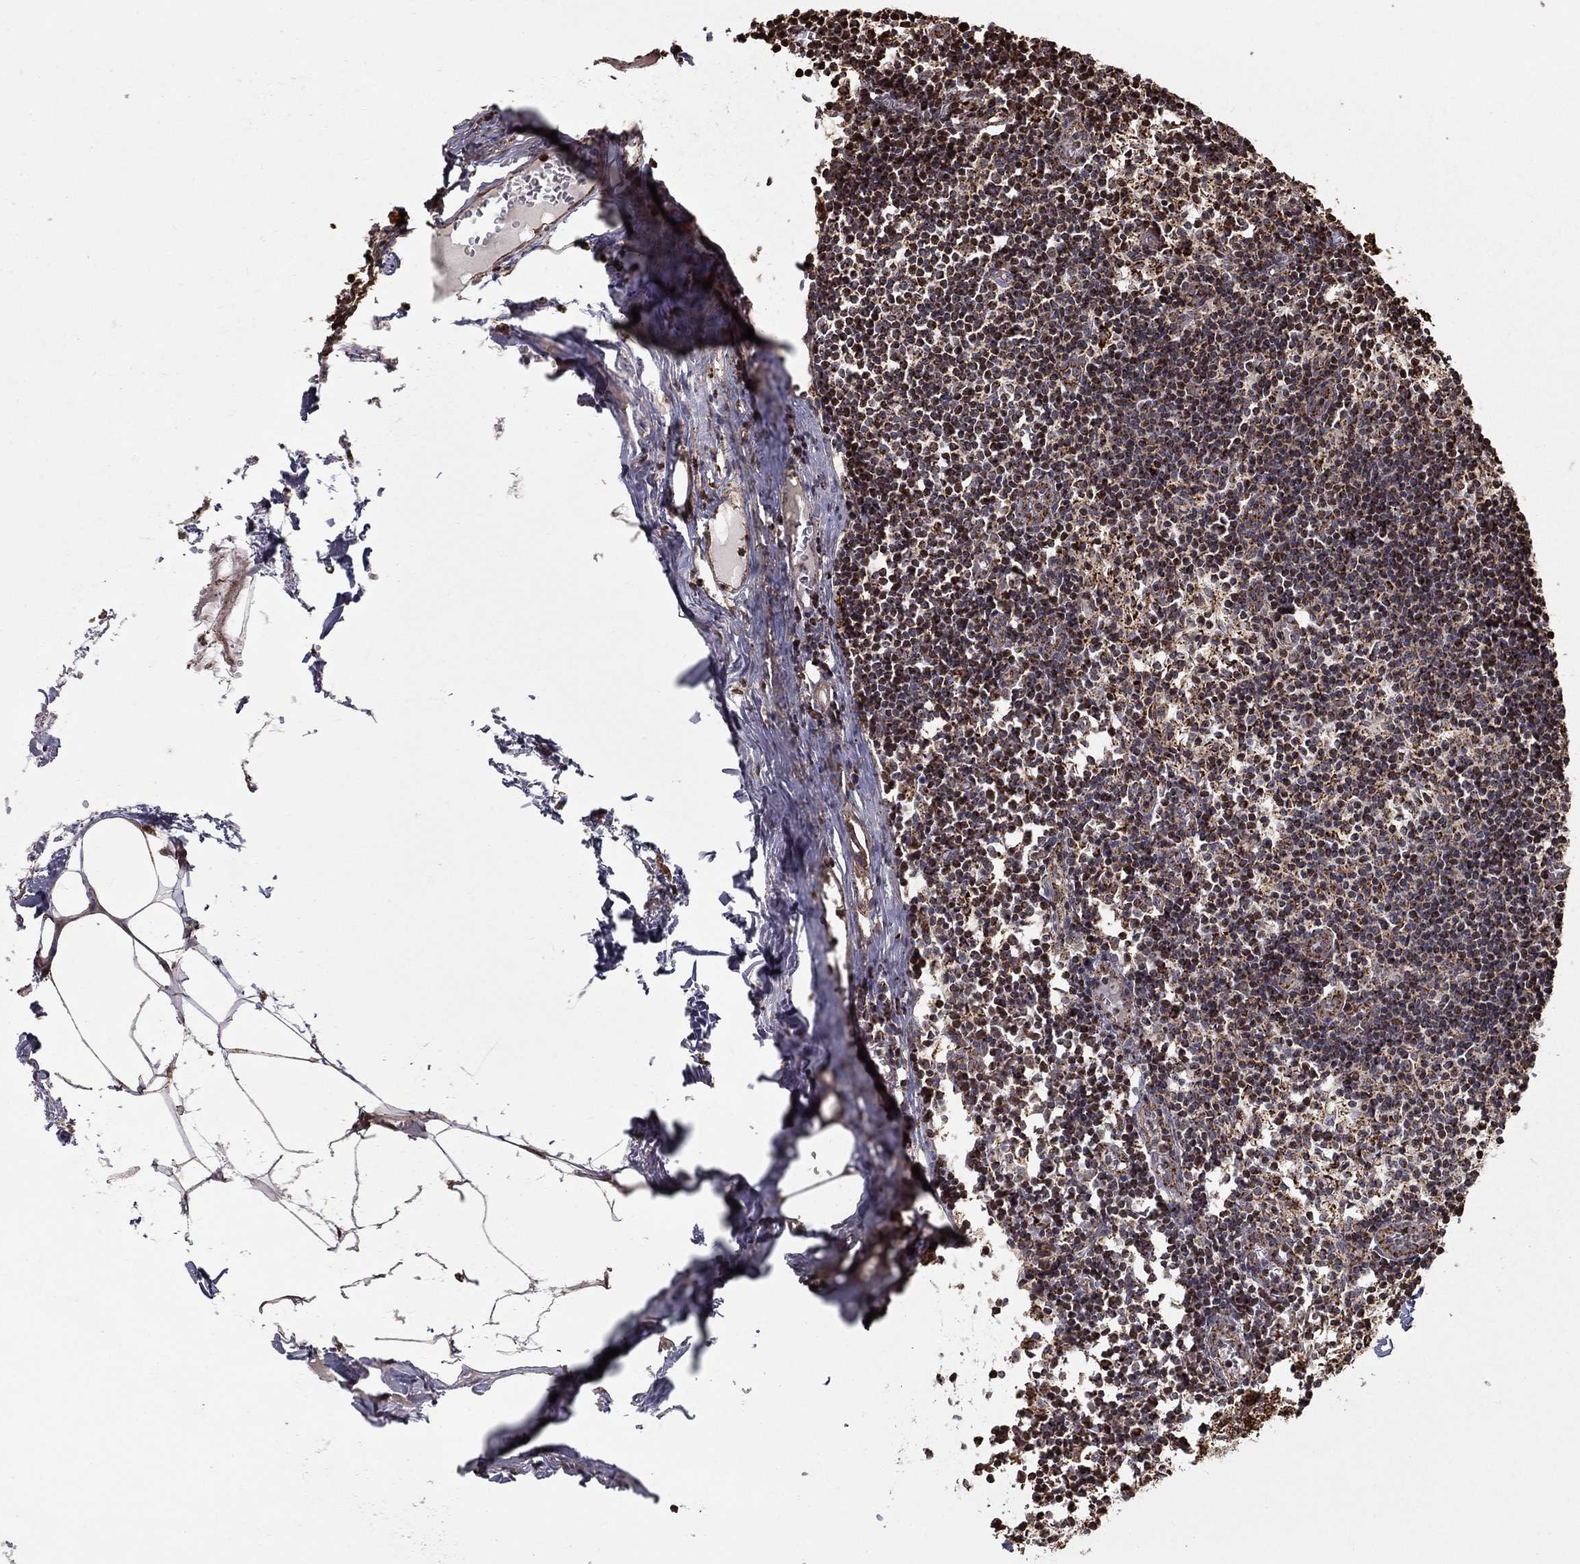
{"staining": {"intensity": "moderate", "quantity": "25%-75%", "location": "cytoplasmic/membranous,nuclear"}, "tissue": "lymph node", "cell_type": "Non-germinal center cells", "image_type": "normal", "snomed": [{"axis": "morphology", "description": "Normal tissue, NOS"}, {"axis": "topography", "description": "Lymph node"}], "caption": "Non-germinal center cells exhibit medium levels of moderate cytoplasmic/membranous,nuclear expression in about 25%-75% of cells in normal human lymph node.", "gene": "ACOT13", "patient": {"sex": "male", "age": 59}}